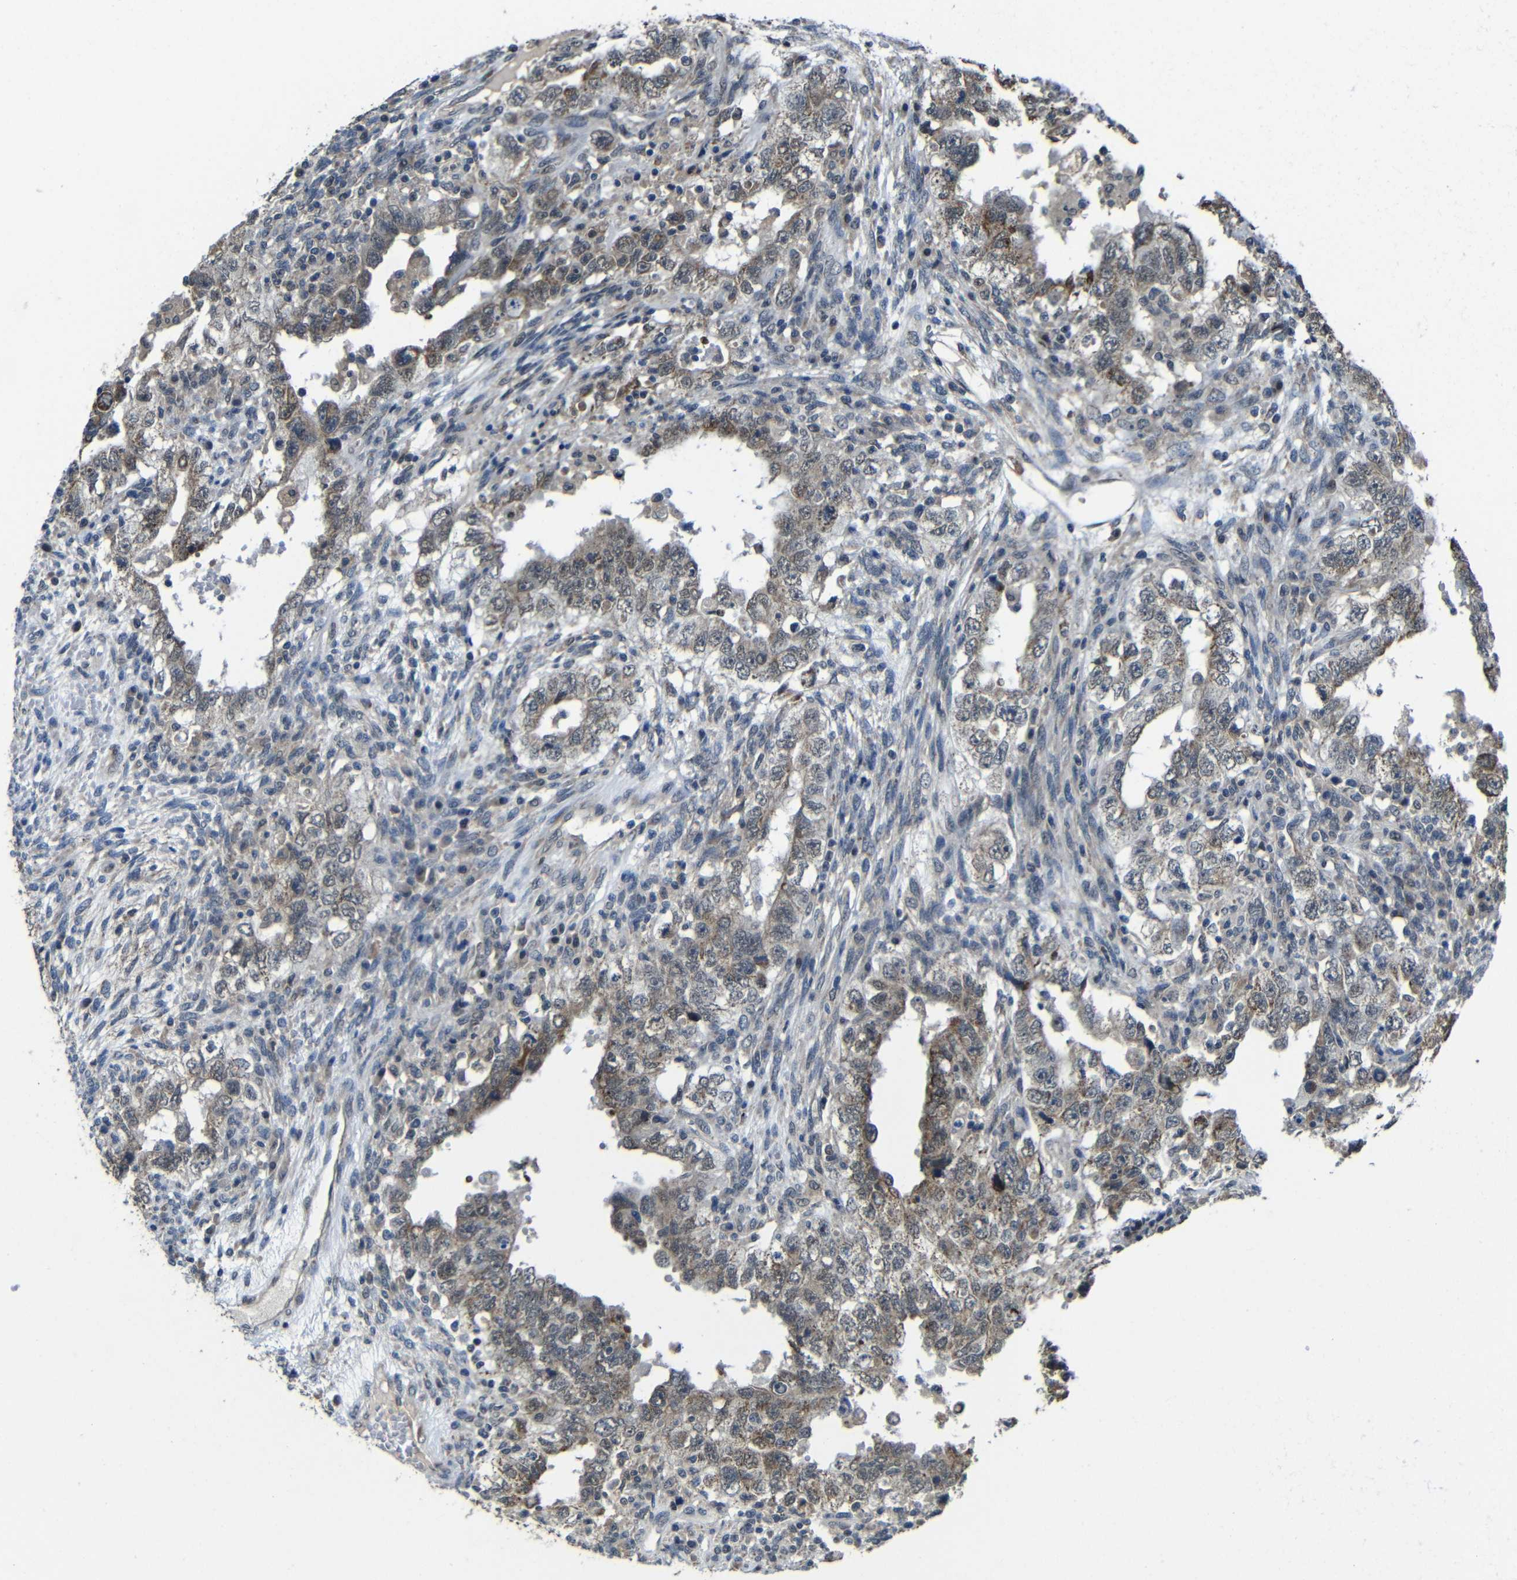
{"staining": {"intensity": "moderate", "quantity": "<25%", "location": "cytoplasmic/membranous"}, "tissue": "testis cancer", "cell_type": "Tumor cells", "image_type": "cancer", "snomed": [{"axis": "morphology", "description": "Carcinoma, Embryonal, NOS"}, {"axis": "topography", "description": "Testis"}], "caption": "This is a histology image of immunohistochemistry staining of testis cancer, which shows moderate expression in the cytoplasmic/membranous of tumor cells.", "gene": "FAM172A", "patient": {"sex": "male", "age": 26}}